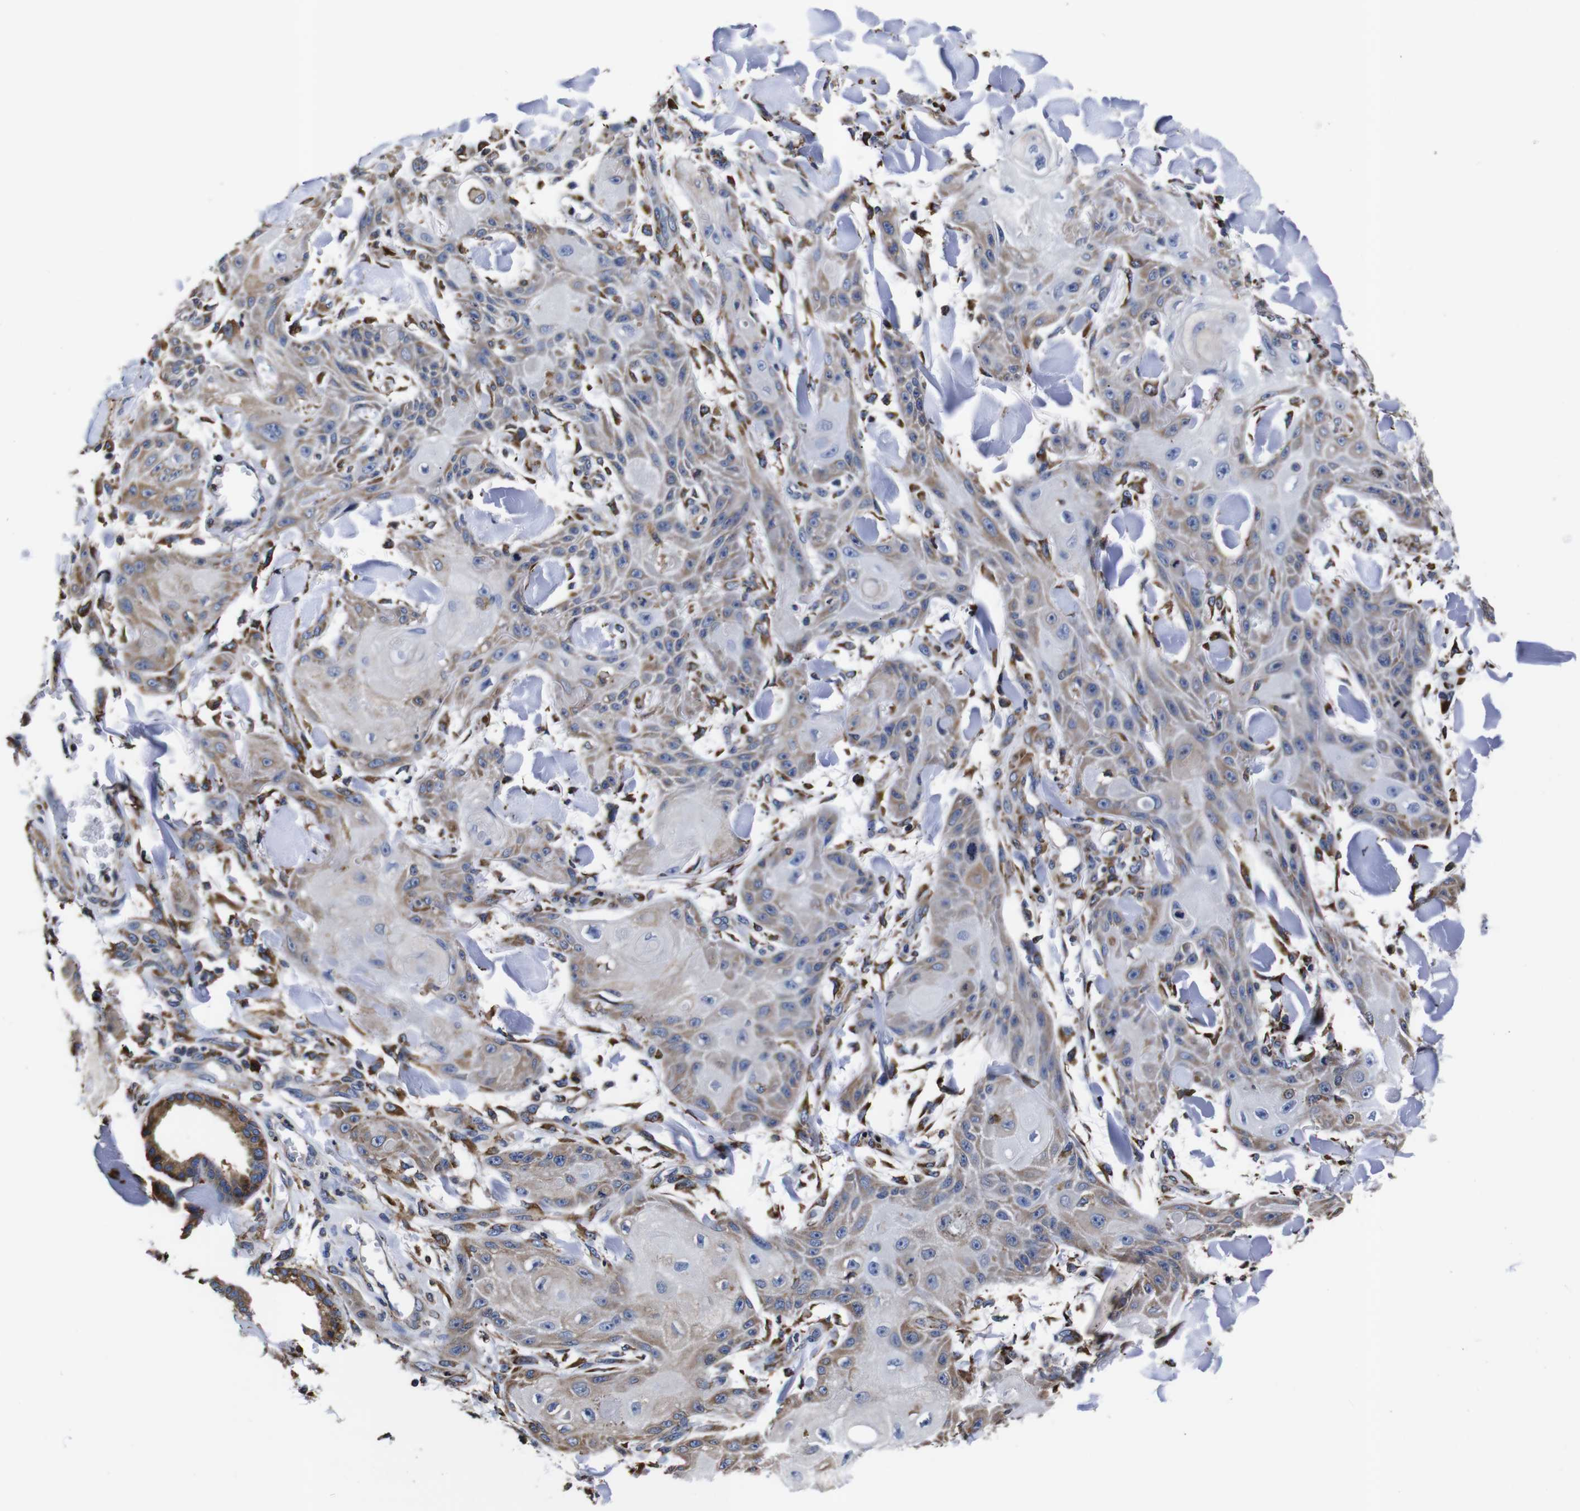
{"staining": {"intensity": "moderate", "quantity": "<25%", "location": "cytoplasmic/membranous"}, "tissue": "skin cancer", "cell_type": "Tumor cells", "image_type": "cancer", "snomed": [{"axis": "morphology", "description": "Squamous cell carcinoma, NOS"}, {"axis": "topography", "description": "Skin"}], "caption": "Squamous cell carcinoma (skin) tissue demonstrates moderate cytoplasmic/membranous expression in about <25% of tumor cells", "gene": "PPIB", "patient": {"sex": "male", "age": 74}}